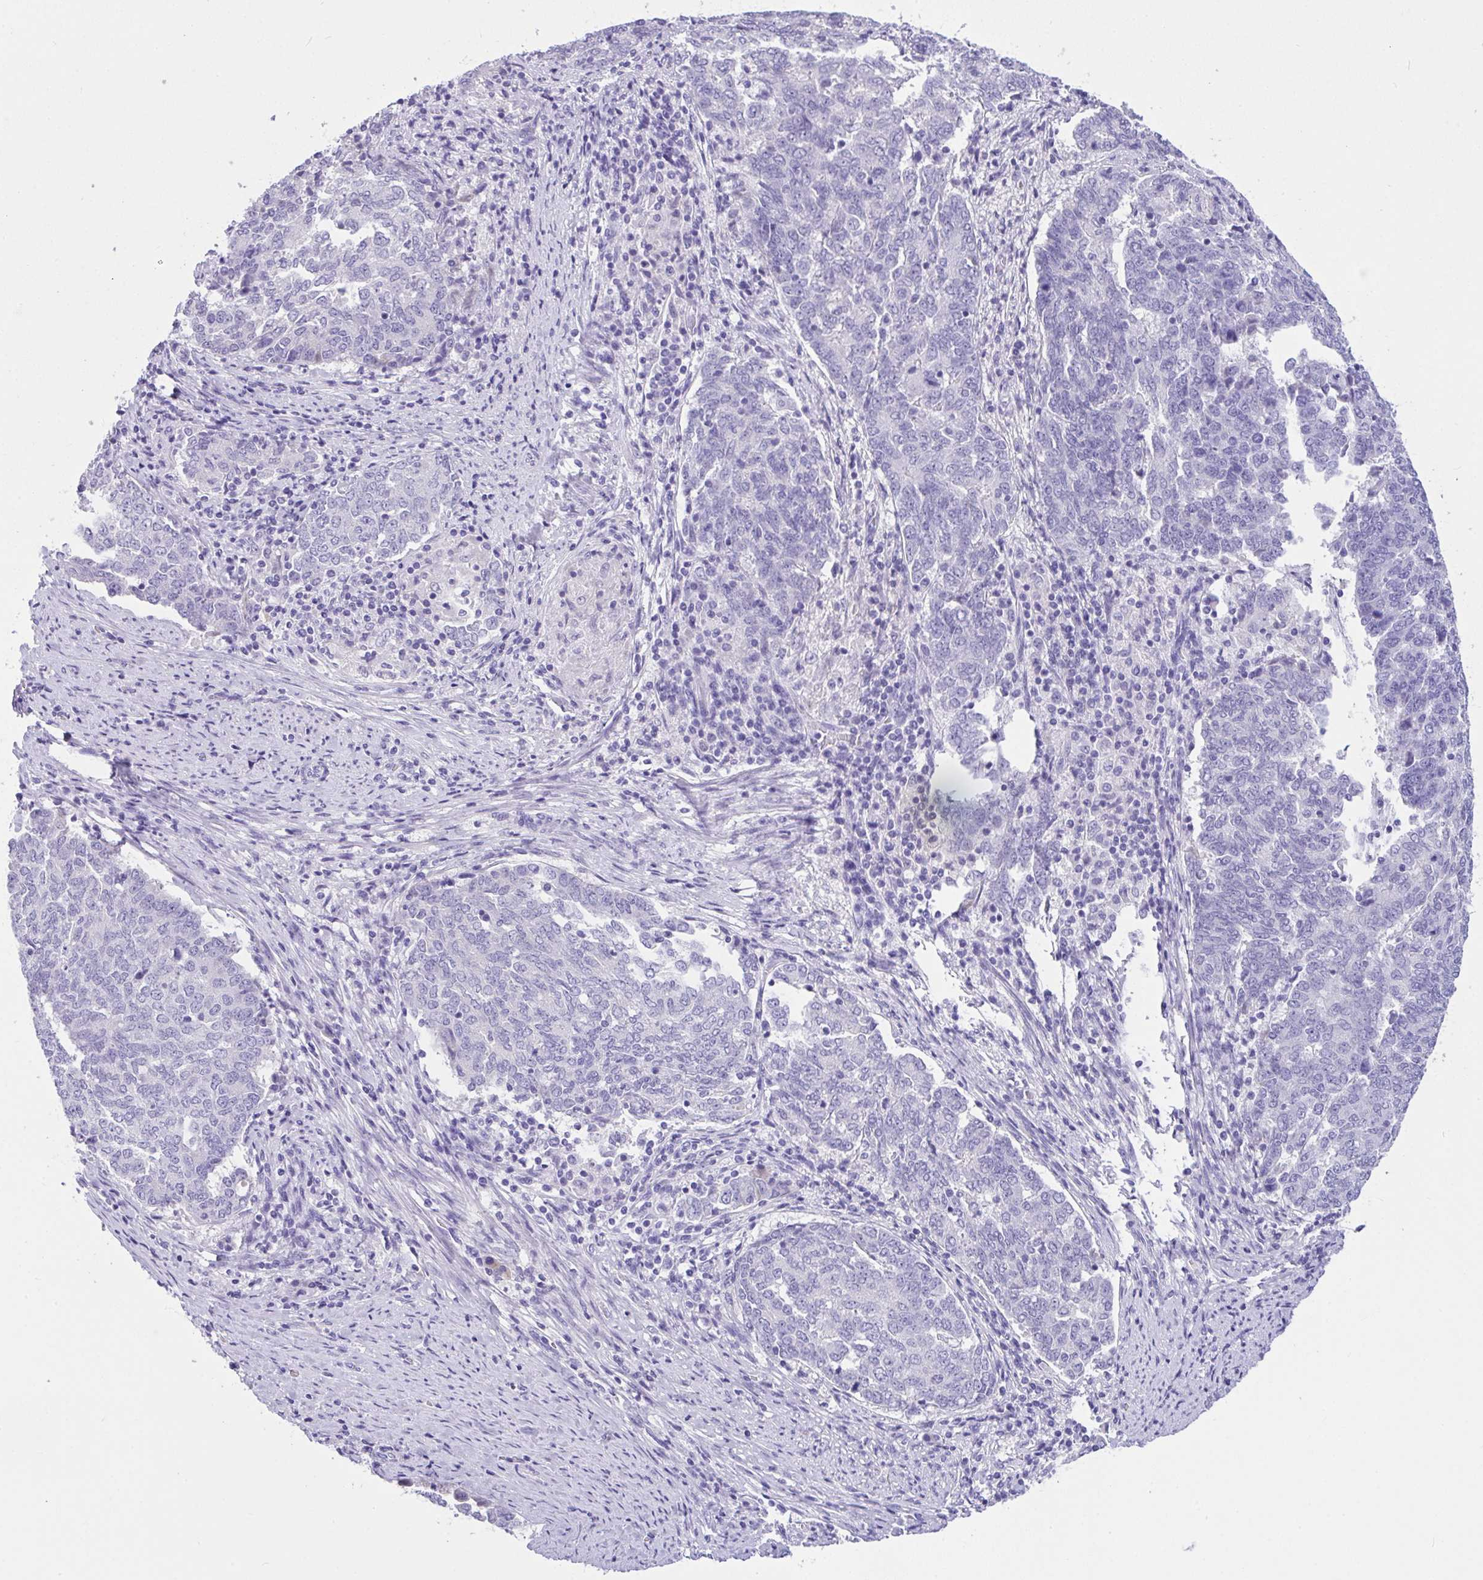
{"staining": {"intensity": "negative", "quantity": "none", "location": "none"}, "tissue": "endometrial cancer", "cell_type": "Tumor cells", "image_type": "cancer", "snomed": [{"axis": "morphology", "description": "Adenocarcinoma, NOS"}, {"axis": "topography", "description": "Endometrium"}], "caption": "Immunohistochemistry (IHC) micrograph of endometrial cancer (adenocarcinoma) stained for a protein (brown), which demonstrates no expression in tumor cells.", "gene": "FBXL20", "patient": {"sex": "female", "age": 80}}